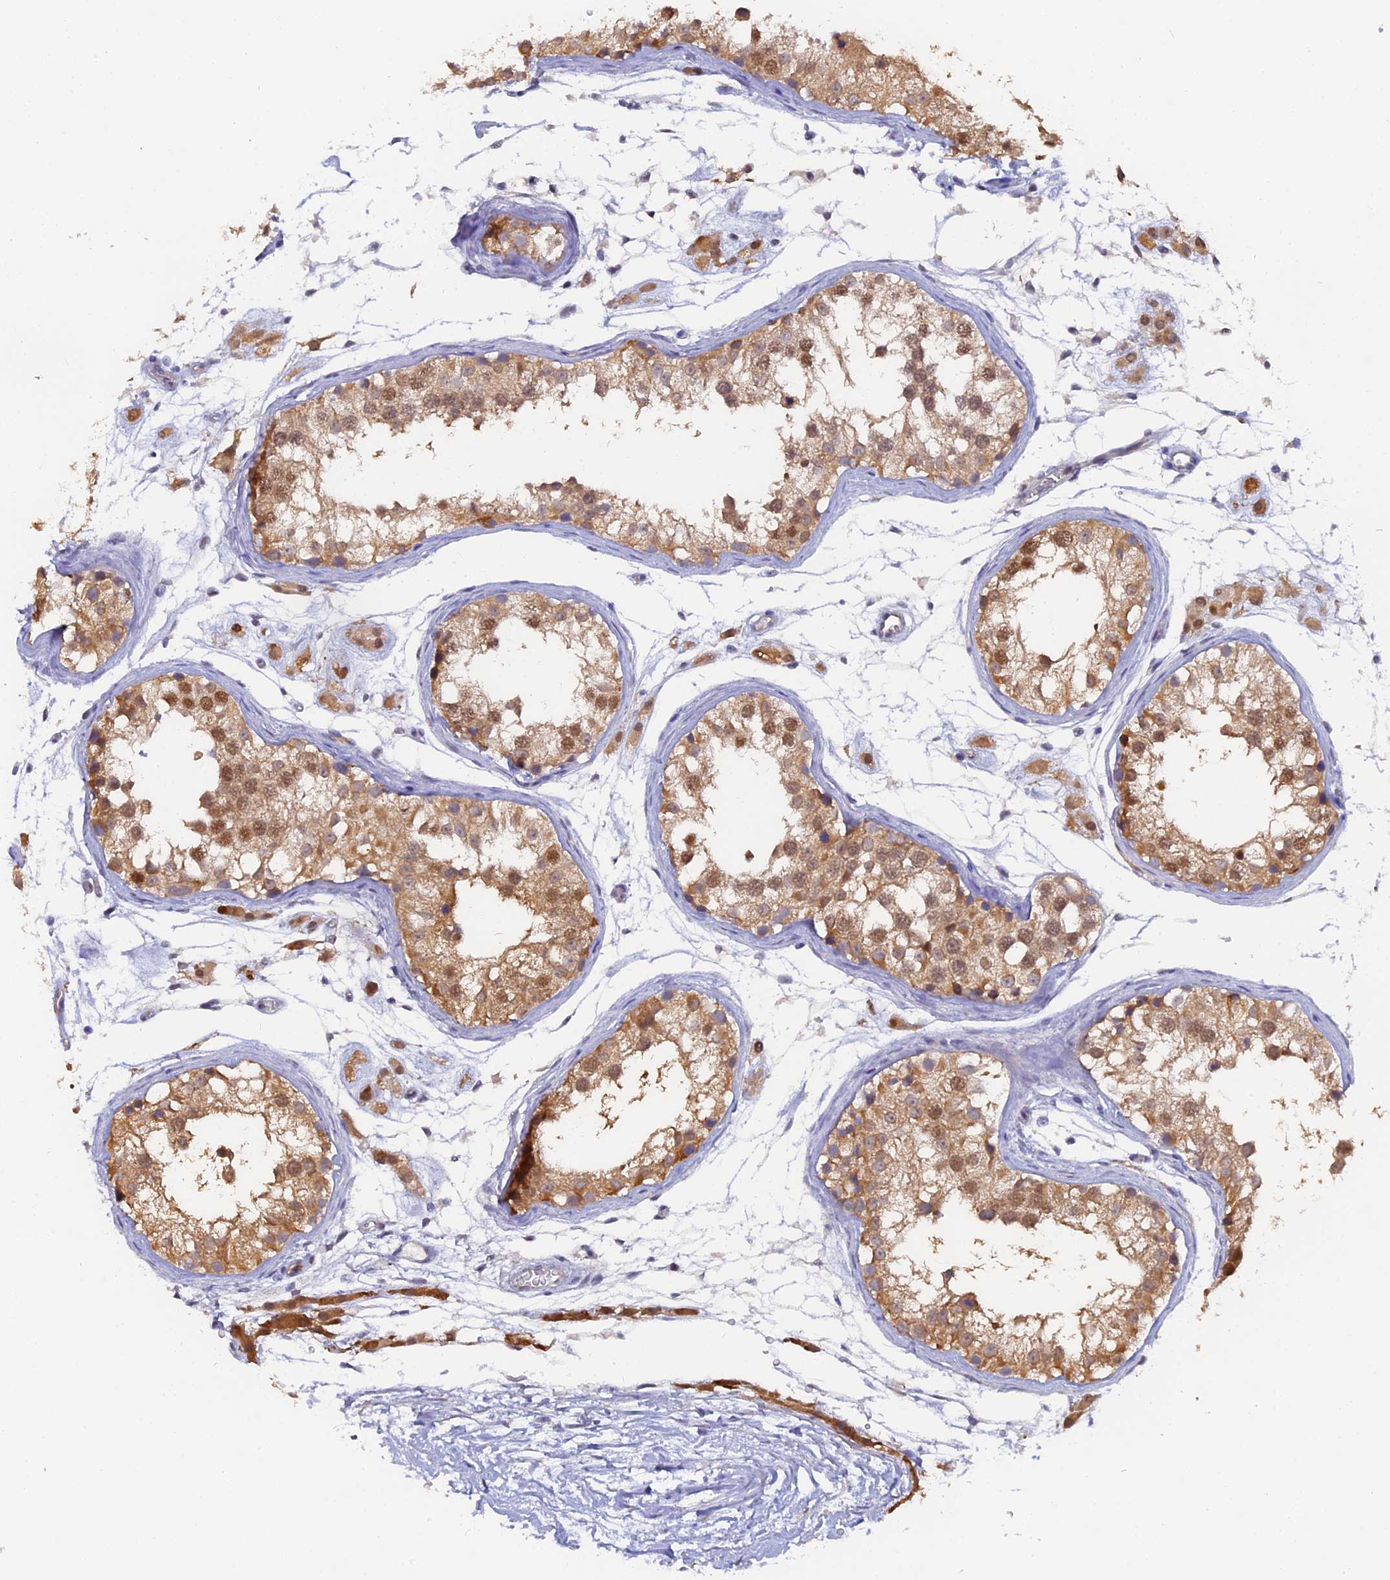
{"staining": {"intensity": "moderate", "quantity": ">75%", "location": "cytoplasmic/membranous"}, "tissue": "testis", "cell_type": "Cells in seminiferous ducts", "image_type": "normal", "snomed": [{"axis": "morphology", "description": "Normal tissue, NOS"}, {"axis": "morphology", "description": "Adenocarcinoma, metastatic, NOS"}, {"axis": "topography", "description": "Testis"}], "caption": "DAB (3,3'-diaminobenzidine) immunohistochemical staining of normal human testis reveals moderate cytoplasmic/membranous protein positivity in approximately >75% of cells in seminiferous ducts.", "gene": "FAM118B", "patient": {"sex": "male", "age": 26}}